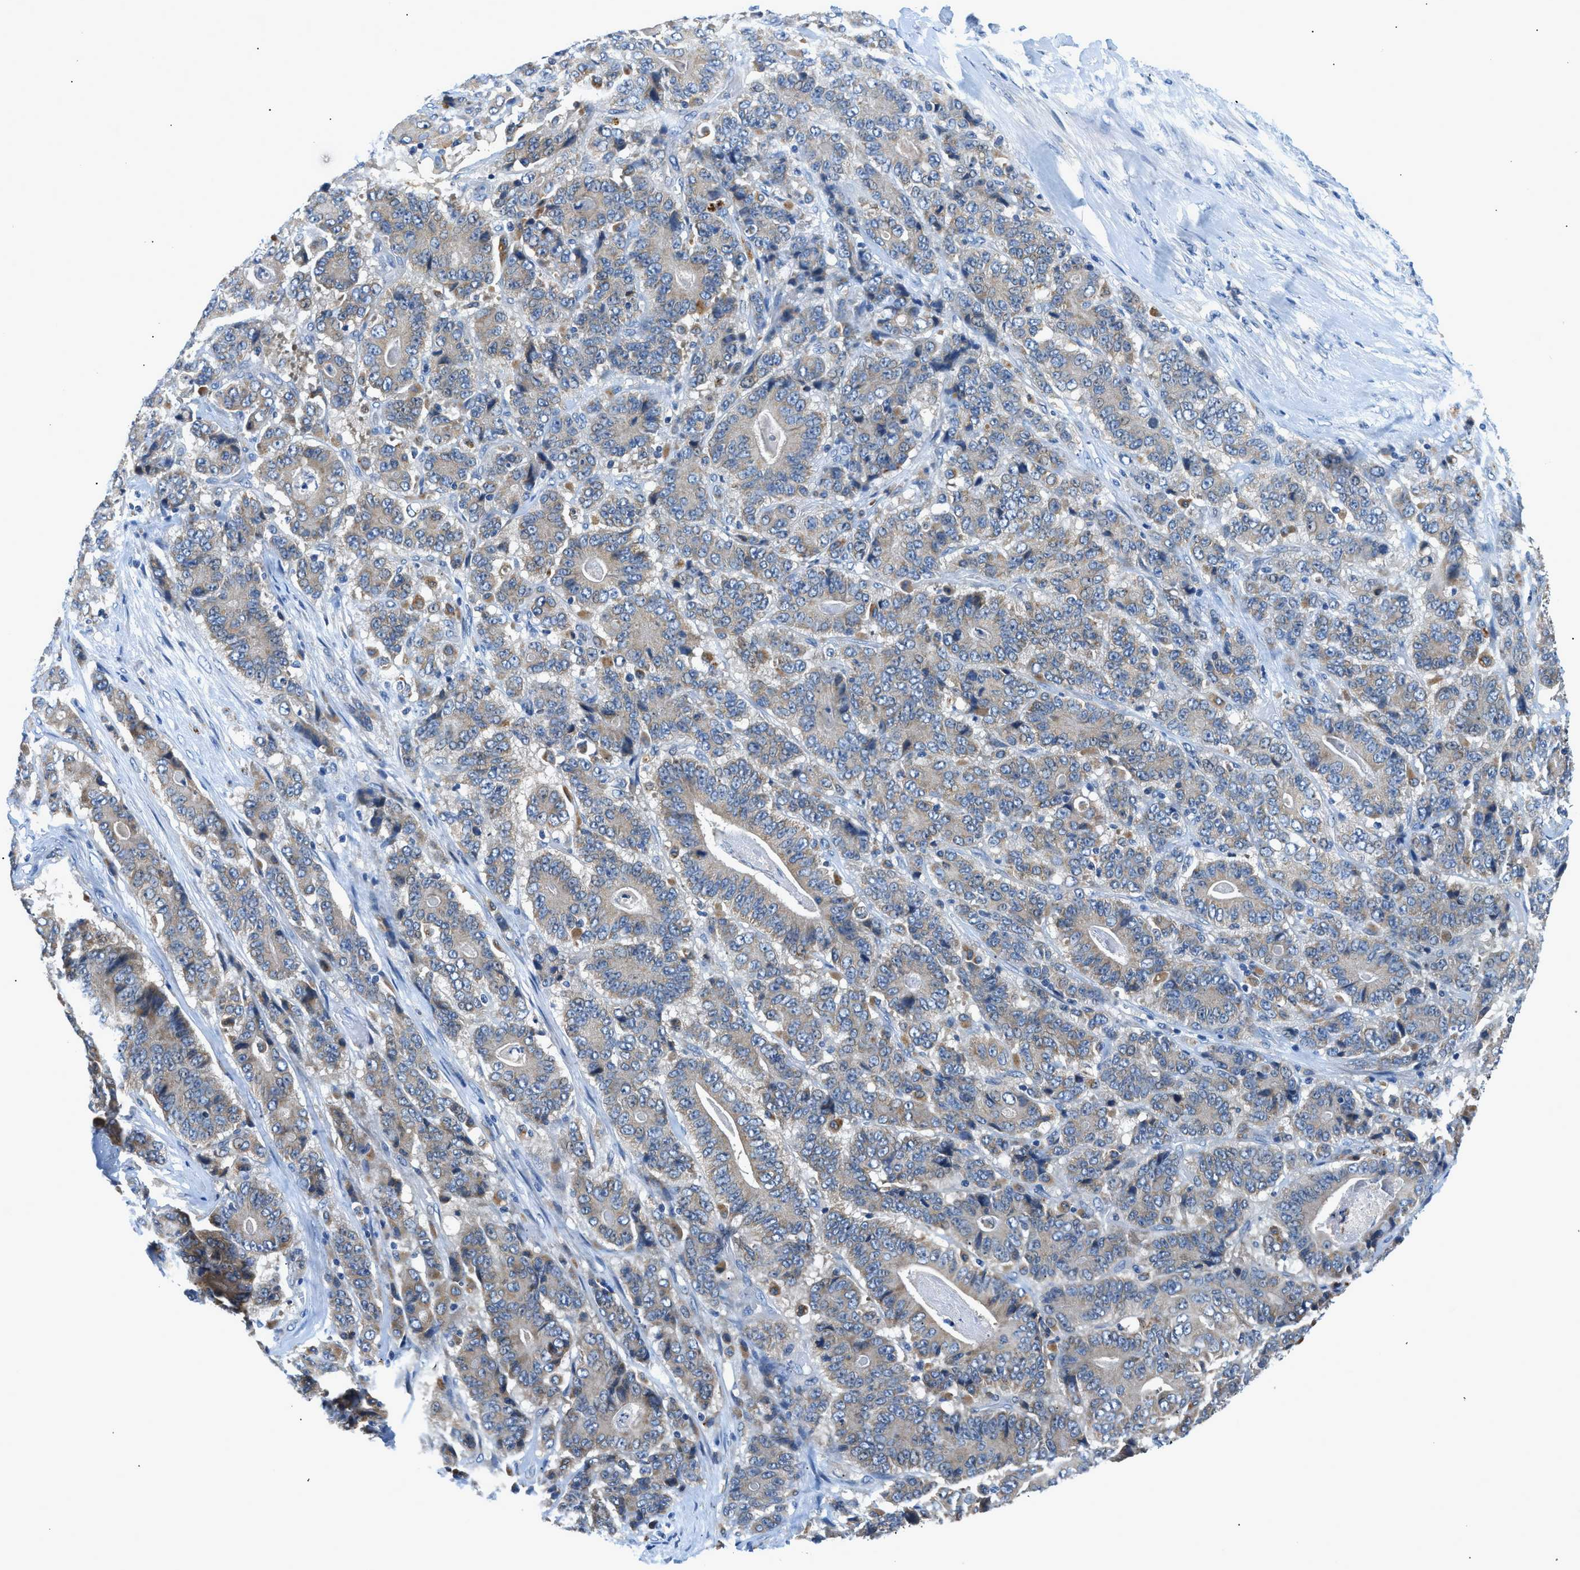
{"staining": {"intensity": "weak", "quantity": "25%-75%", "location": "cytoplasmic/membranous"}, "tissue": "stomach cancer", "cell_type": "Tumor cells", "image_type": "cancer", "snomed": [{"axis": "morphology", "description": "Adenocarcinoma, NOS"}, {"axis": "topography", "description": "Stomach"}], "caption": "This is an image of IHC staining of stomach cancer (adenocarcinoma), which shows weak staining in the cytoplasmic/membranous of tumor cells.", "gene": "ADGRE3", "patient": {"sex": "female", "age": 73}}